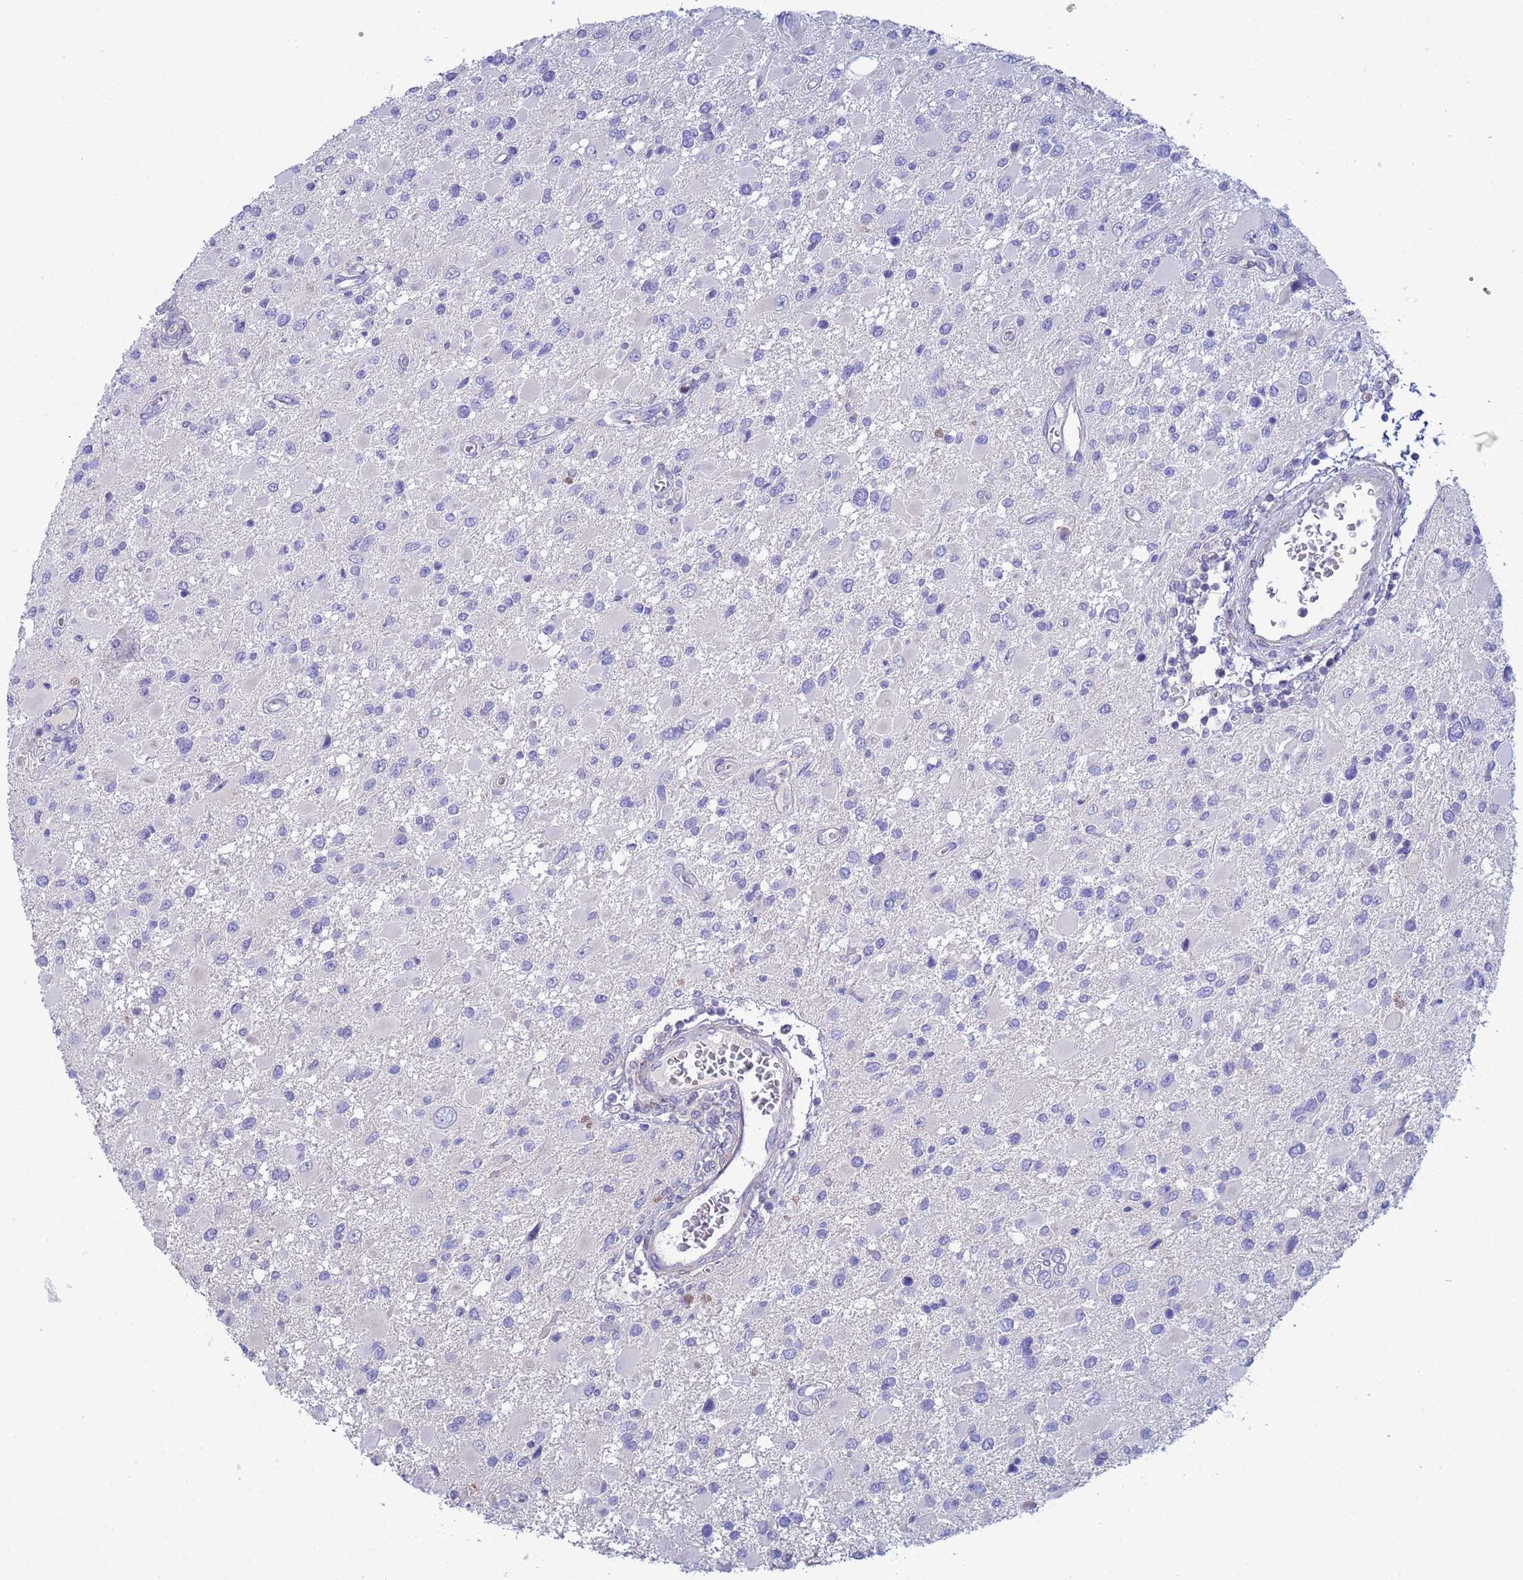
{"staining": {"intensity": "negative", "quantity": "none", "location": "none"}, "tissue": "glioma", "cell_type": "Tumor cells", "image_type": "cancer", "snomed": [{"axis": "morphology", "description": "Glioma, malignant, High grade"}, {"axis": "topography", "description": "Brain"}], "caption": "This histopathology image is of glioma stained with IHC to label a protein in brown with the nuclei are counter-stained blue. There is no expression in tumor cells.", "gene": "PPP6R1", "patient": {"sex": "male", "age": 53}}